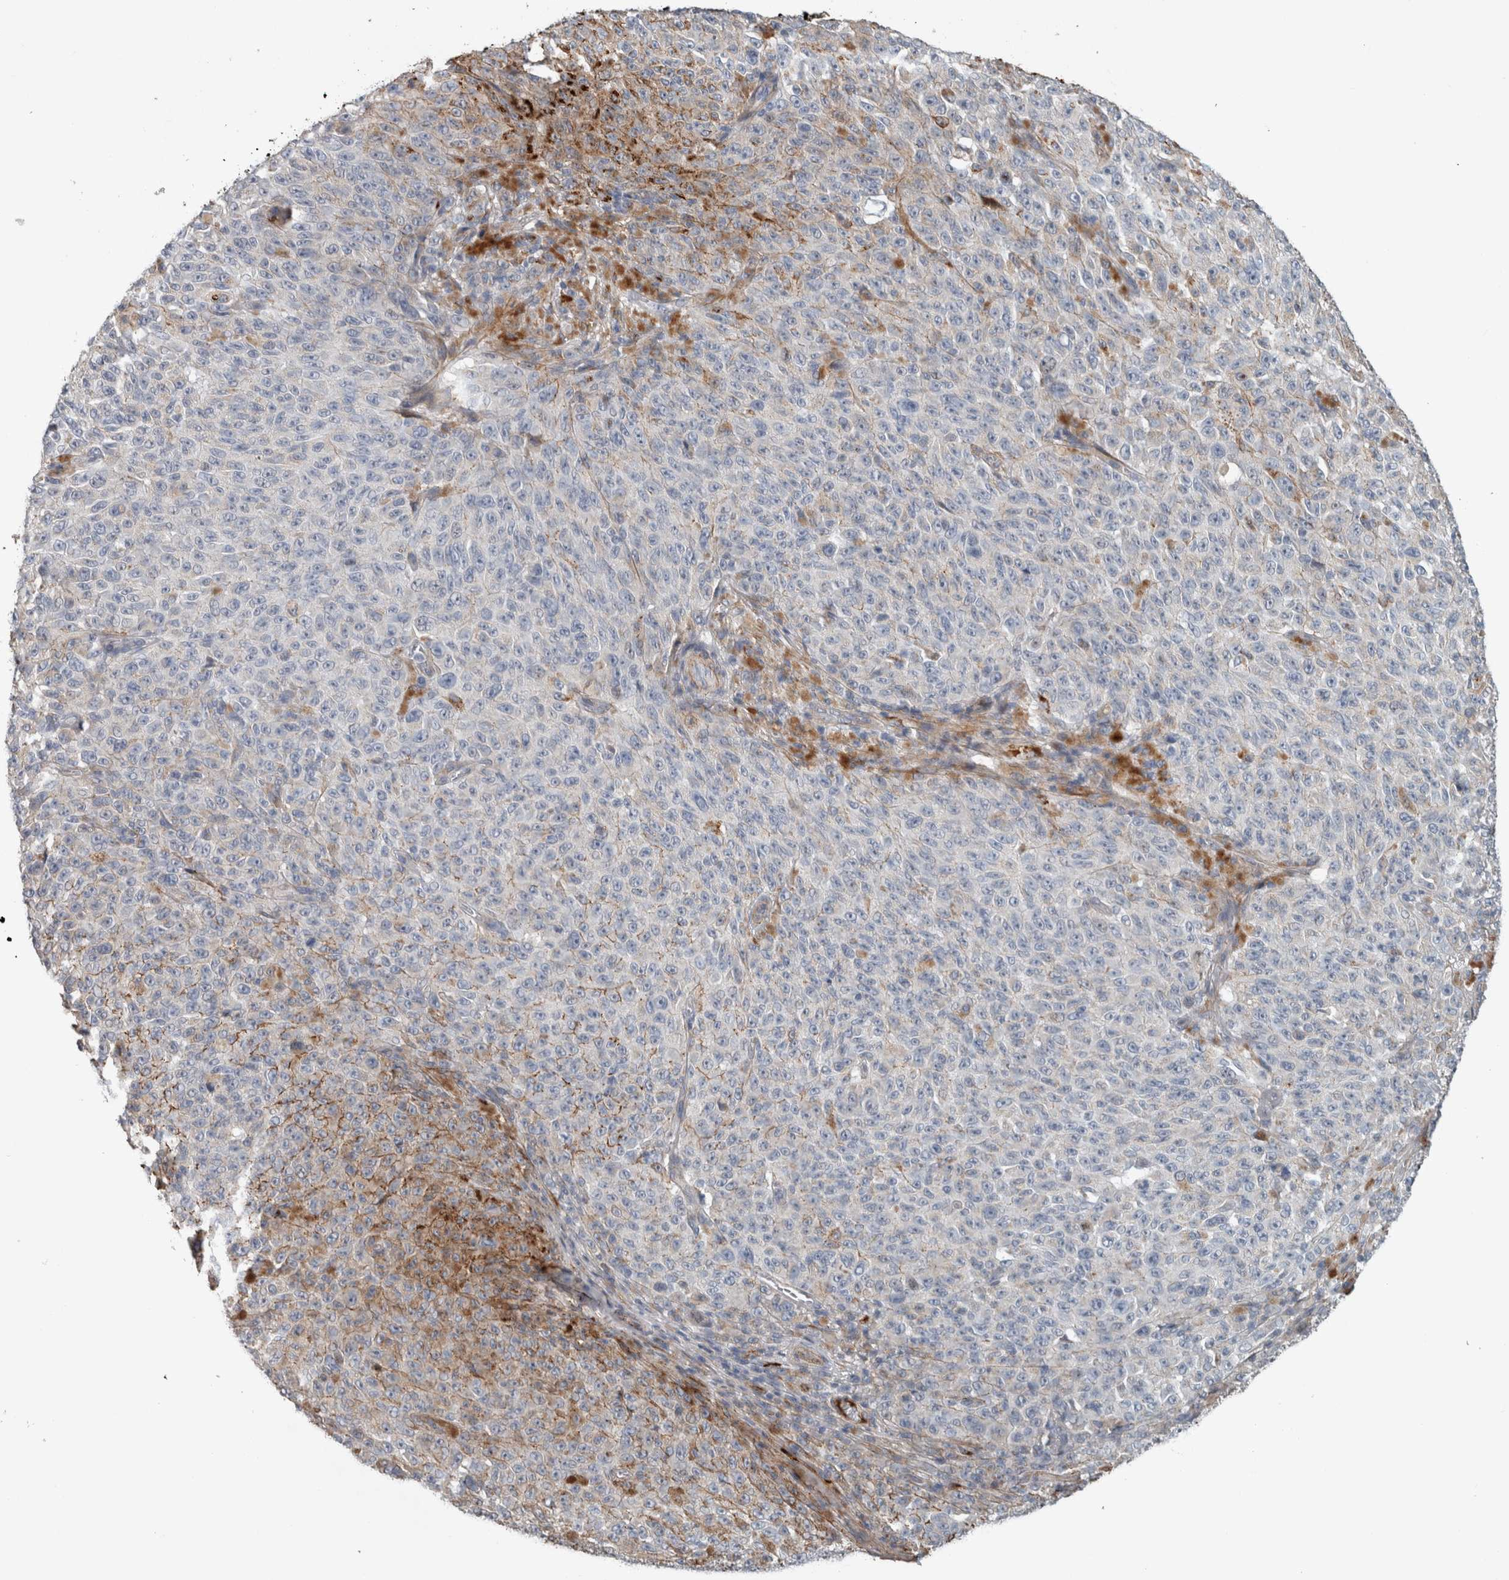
{"staining": {"intensity": "negative", "quantity": "none", "location": "none"}, "tissue": "melanoma", "cell_type": "Tumor cells", "image_type": "cancer", "snomed": [{"axis": "morphology", "description": "Malignant melanoma, NOS"}, {"axis": "topography", "description": "Skin"}], "caption": "Tumor cells show no significant protein expression in melanoma.", "gene": "FN1", "patient": {"sex": "female", "age": 82}}